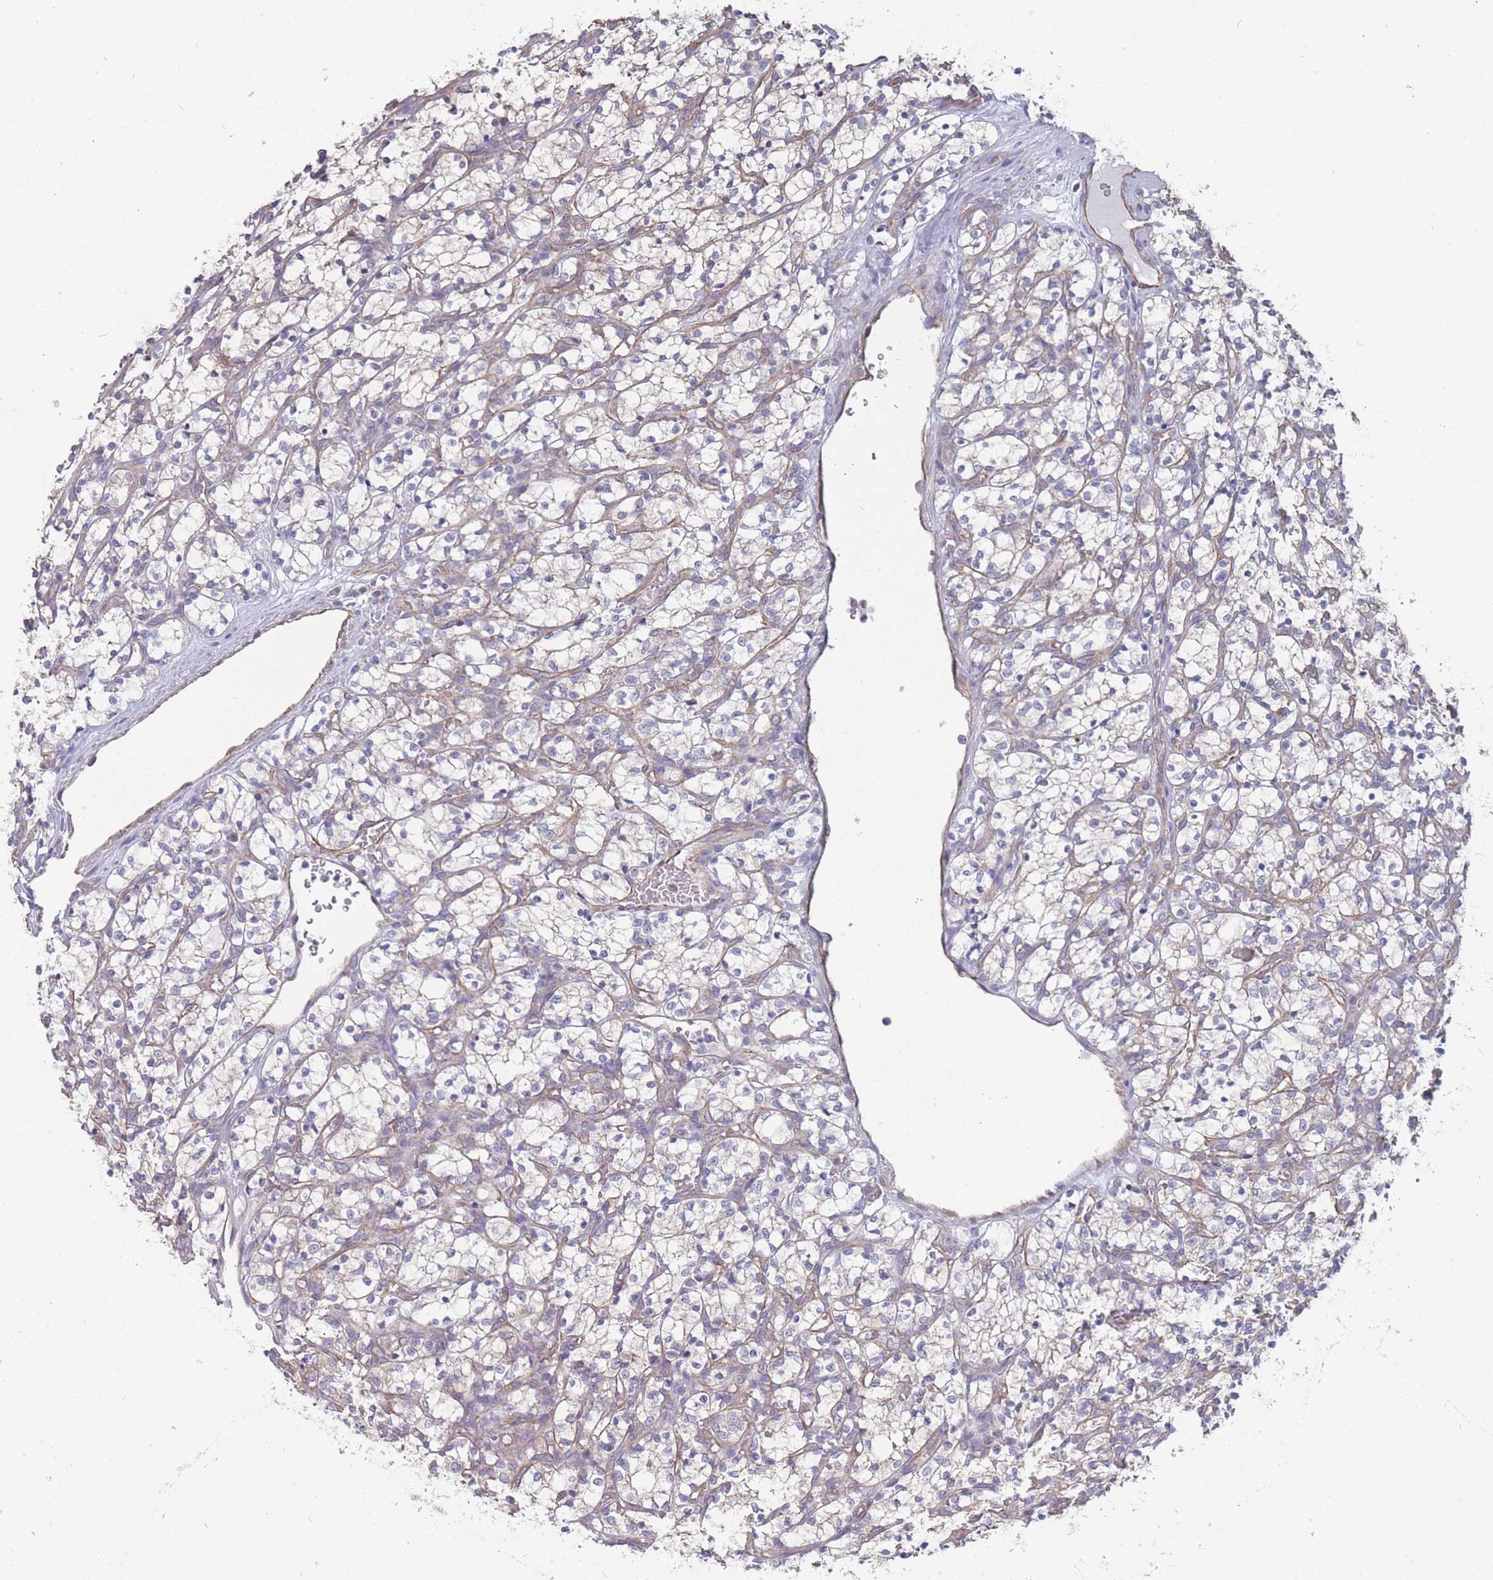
{"staining": {"intensity": "negative", "quantity": "none", "location": "none"}, "tissue": "renal cancer", "cell_type": "Tumor cells", "image_type": "cancer", "snomed": [{"axis": "morphology", "description": "Adenocarcinoma, NOS"}, {"axis": "topography", "description": "Kidney"}], "caption": "High power microscopy micrograph of an IHC image of renal adenocarcinoma, revealing no significant expression in tumor cells.", "gene": "SLC1A6", "patient": {"sex": "female", "age": 69}}